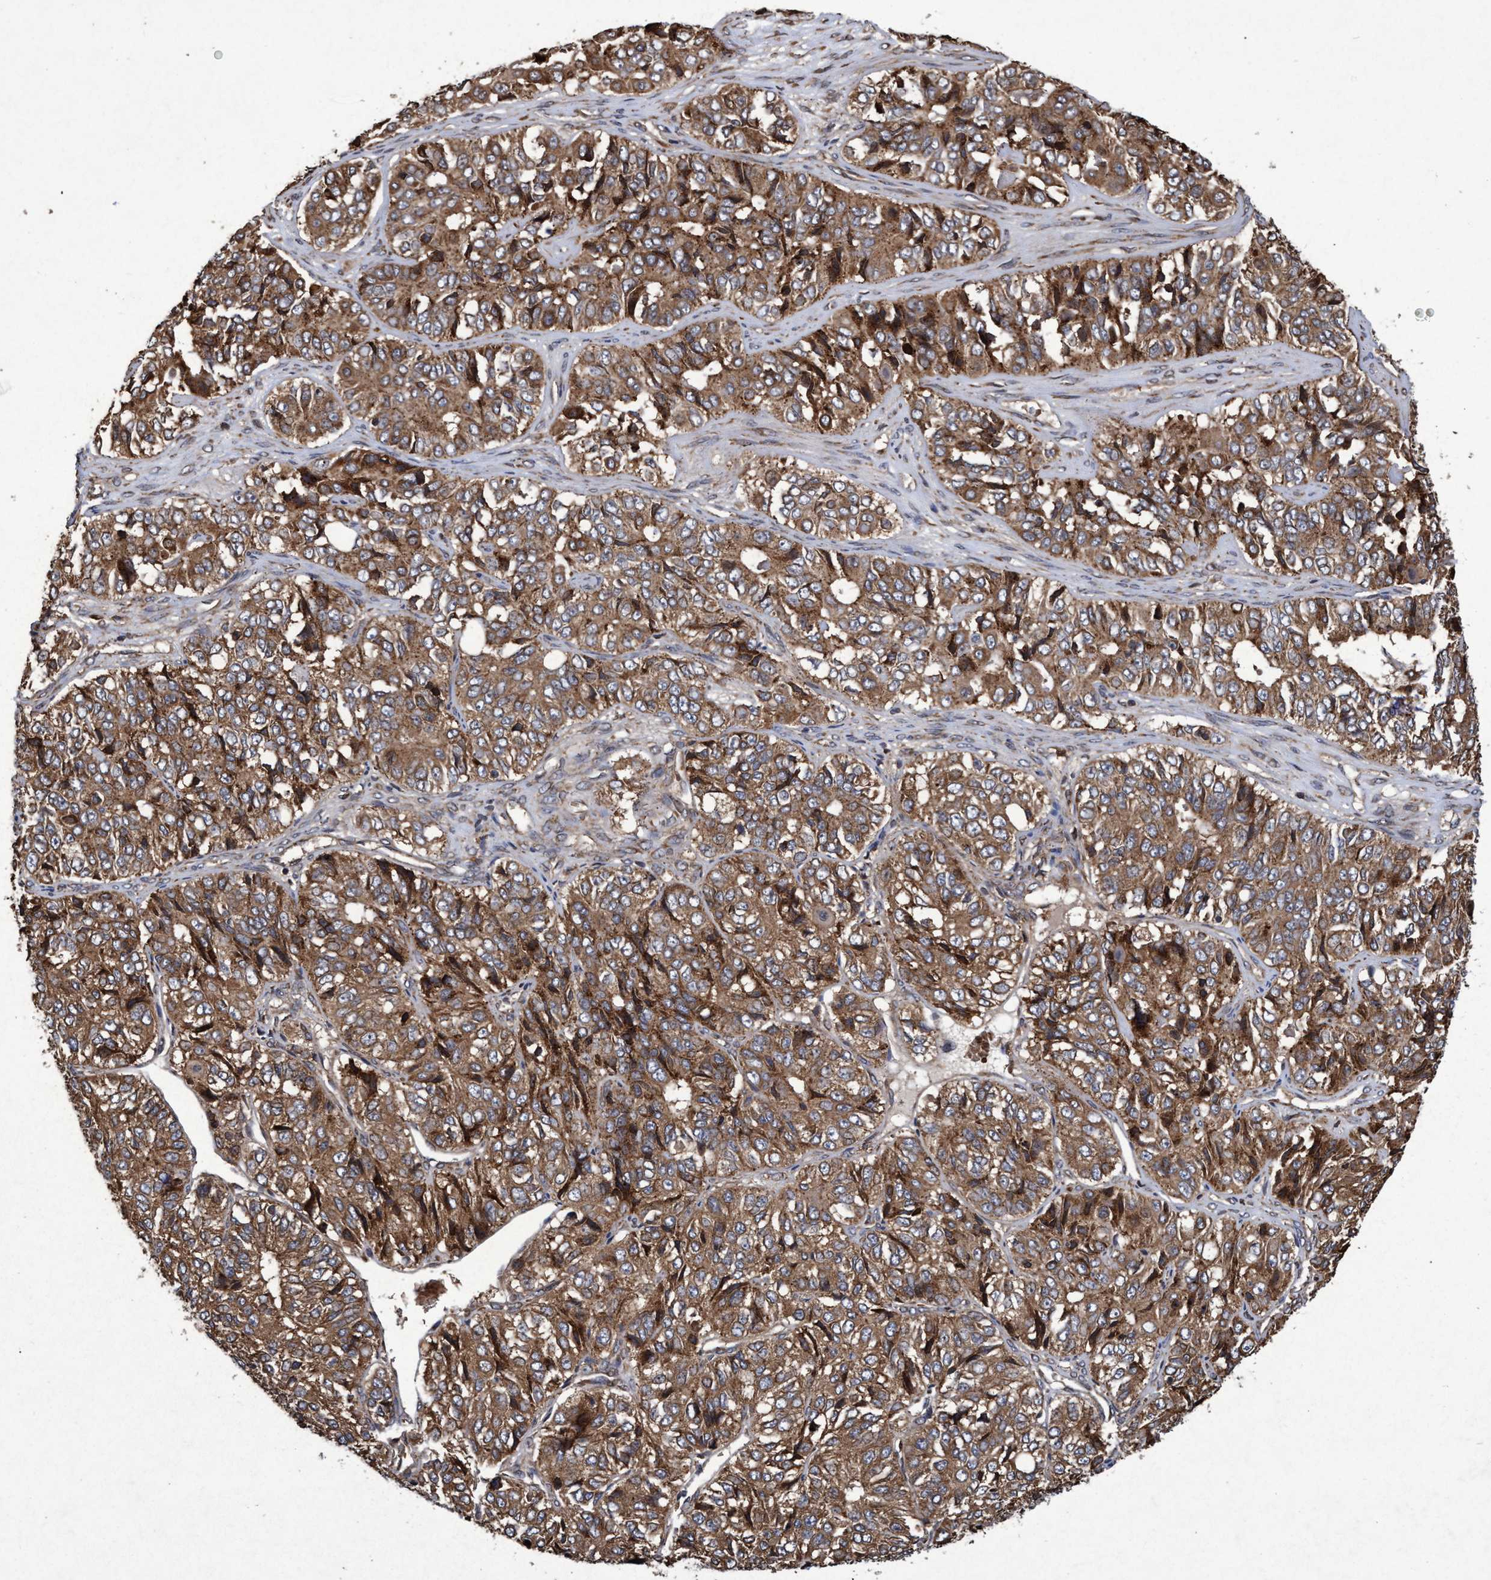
{"staining": {"intensity": "moderate", "quantity": ">75%", "location": "cytoplasmic/membranous"}, "tissue": "ovarian cancer", "cell_type": "Tumor cells", "image_type": "cancer", "snomed": [{"axis": "morphology", "description": "Carcinoma, endometroid"}, {"axis": "topography", "description": "Ovary"}], "caption": "This is a micrograph of immunohistochemistry staining of ovarian cancer (endometroid carcinoma), which shows moderate staining in the cytoplasmic/membranous of tumor cells.", "gene": "CHMP6", "patient": {"sex": "female", "age": 51}}